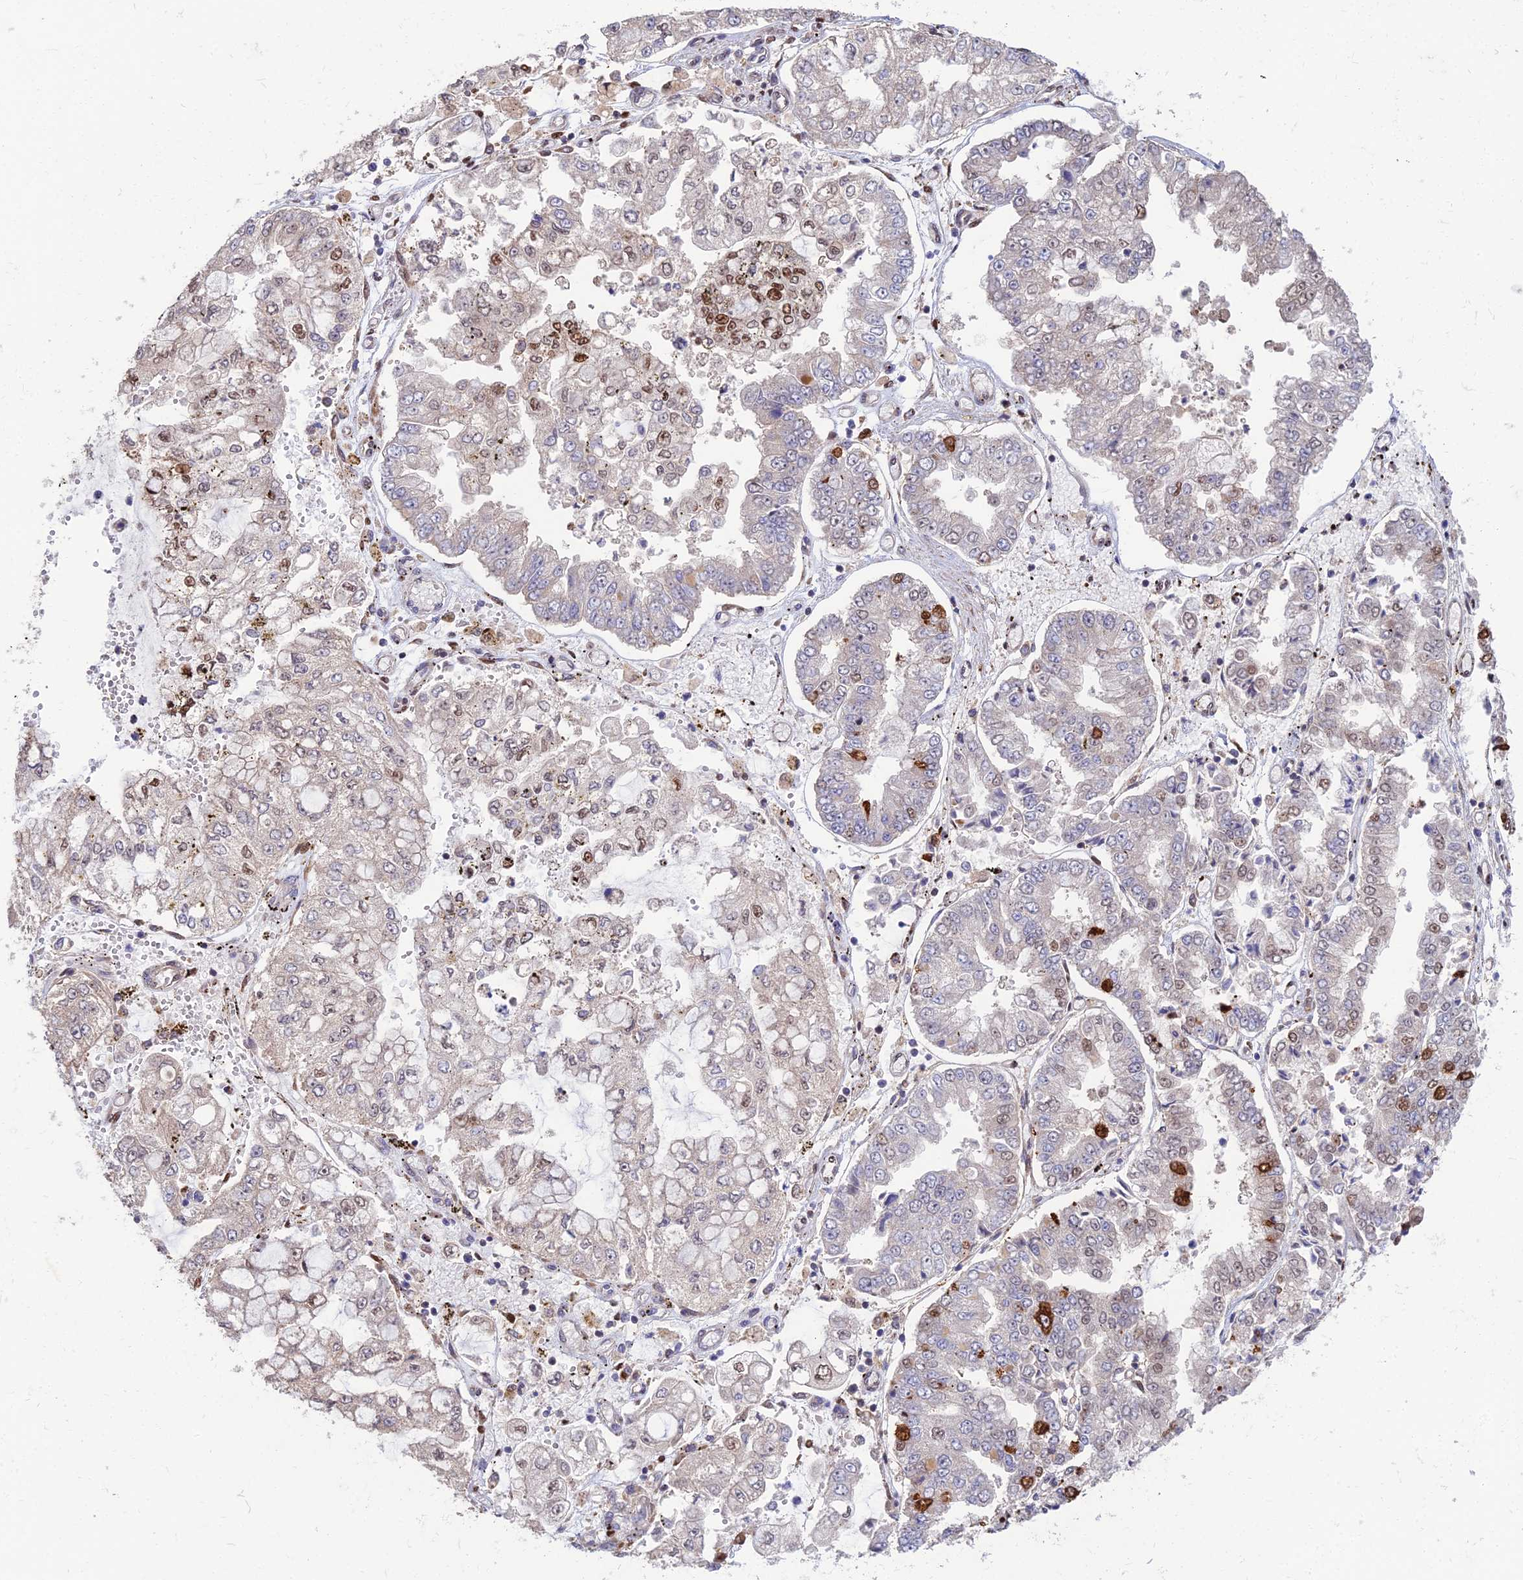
{"staining": {"intensity": "strong", "quantity": "<25%", "location": "cytoplasmic/membranous,nuclear"}, "tissue": "stomach cancer", "cell_type": "Tumor cells", "image_type": "cancer", "snomed": [{"axis": "morphology", "description": "Adenocarcinoma, NOS"}, {"axis": "topography", "description": "Stomach"}], "caption": "Immunohistochemical staining of human adenocarcinoma (stomach) exhibits medium levels of strong cytoplasmic/membranous and nuclear positivity in approximately <25% of tumor cells. (DAB (3,3'-diaminobenzidine) IHC with brightfield microscopy, high magnification).", "gene": "DNPEP", "patient": {"sex": "male", "age": 76}}